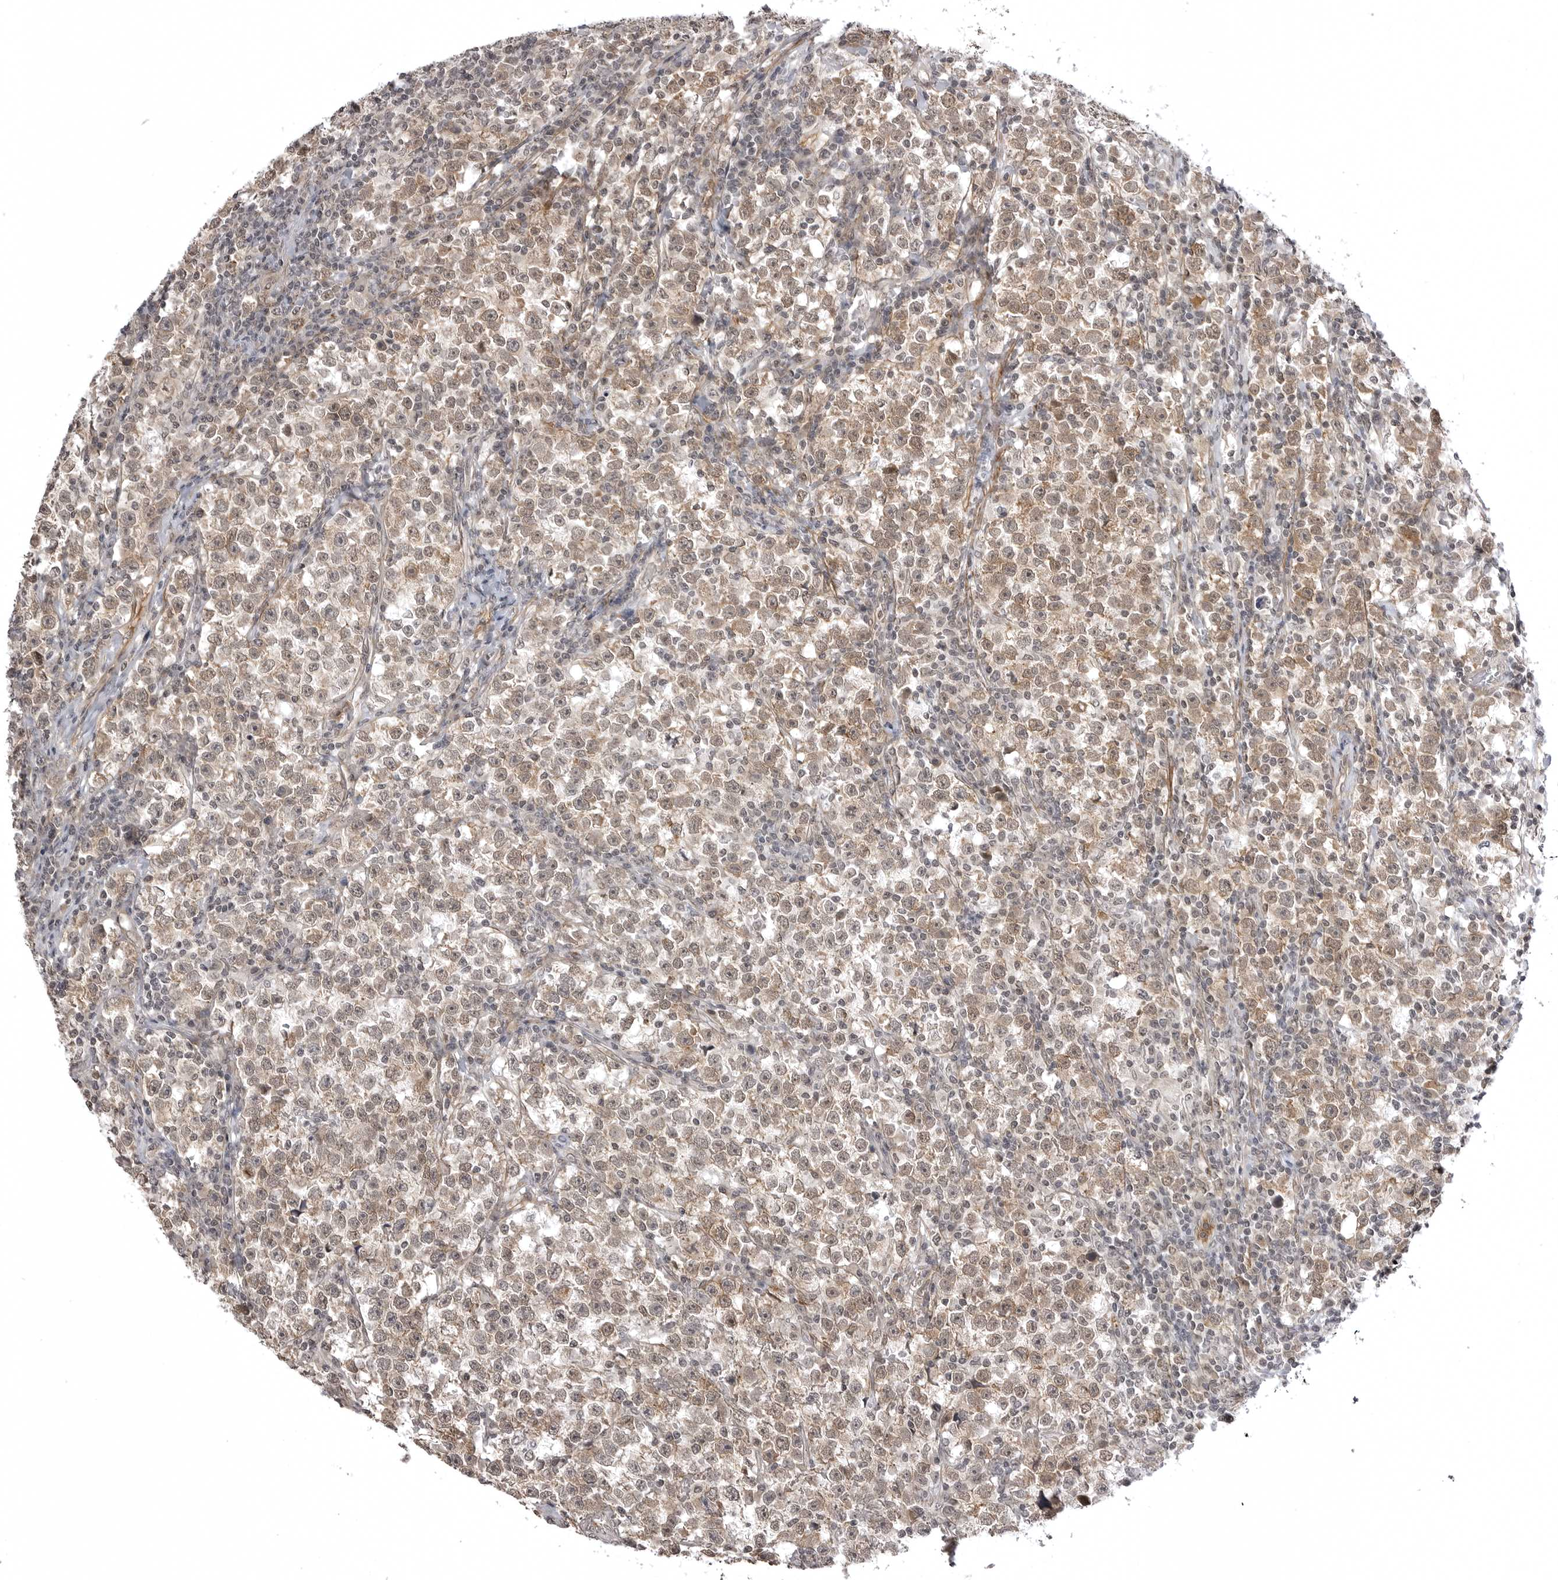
{"staining": {"intensity": "weak", "quantity": "25%-75%", "location": "cytoplasmic/membranous,nuclear"}, "tissue": "testis cancer", "cell_type": "Tumor cells", "image_type": "cancer", "snomed": [{"axis": "morphology", "description": "Normal tissue, NOS"}, {"axis": "morphology", "description": "Seminoma, NOS"}, {"axis": "topography", "description": "Testis"}], "caption": "Approximately 25%-75% of tumor cells in testis cancer display weak cytoplasmic/membranous and nuclear protein expression as visualized by brown immunohistochemical staining.", "gene": "SORBS1", "patient": {"sex": "male", "age": 43}}